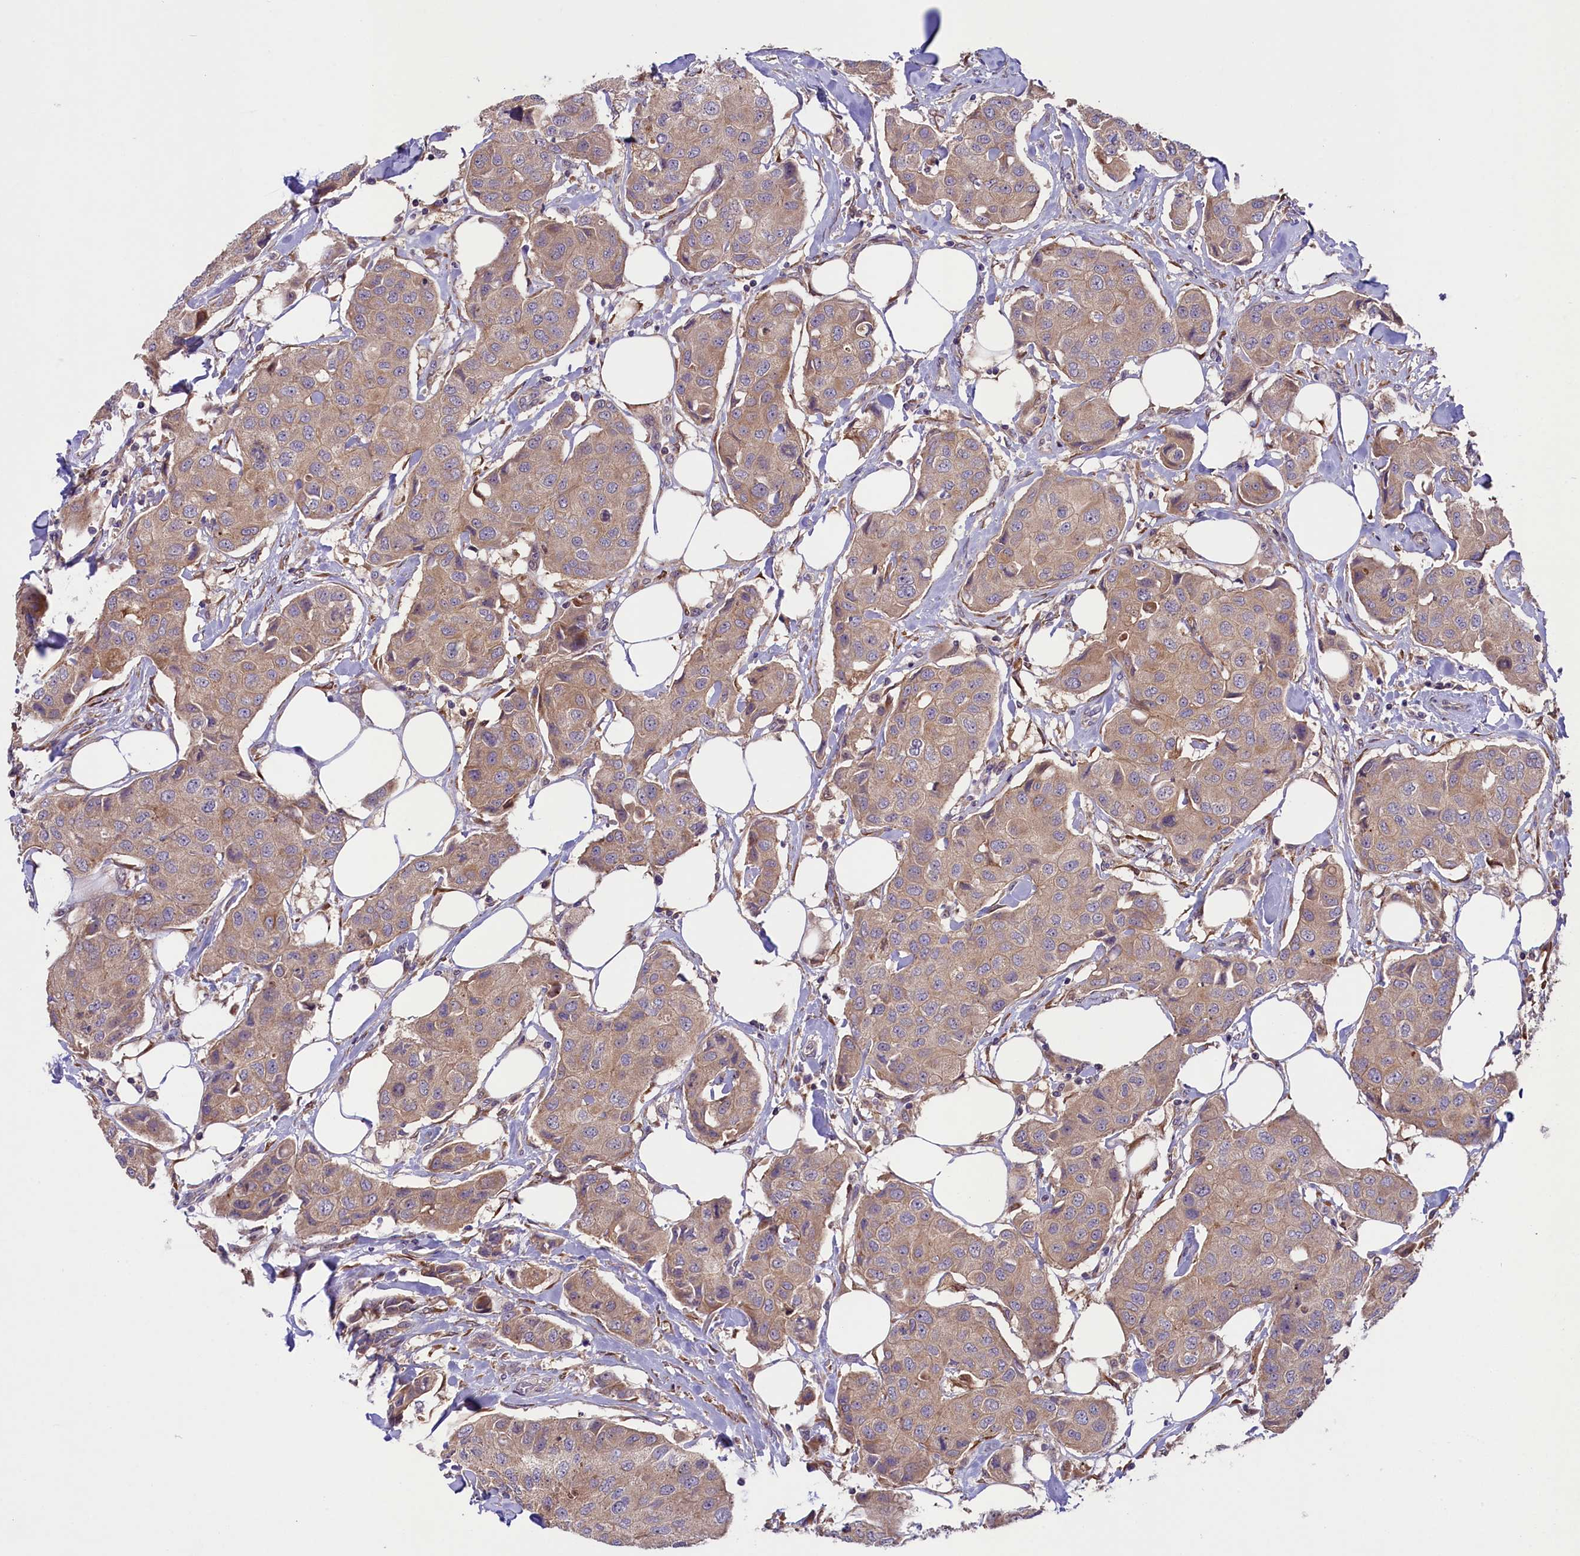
{"staining": {"intensity": "weak", "quantity": "25%-75%", "location": "cytoplasmic/membranous"}, "tissue": "breast cancer", "cell_type": "Tumor cells", "image_type": "cancer", "snomed": [{"axis": "morphology", "description": "Duct carcinoma"}, {"axis": "topography", "description": "Breast"}], "caption": "Weak cytoplasmic/membranous staining is present in approximately 25%-75% of tumor cells in breast cancer. (Stains: DAB in brown, nuclei in blue, Microscopy: brightfield microscopy at high magnification).", "gene": "COG8", "patient": {"sex": "female", "age": 80}}